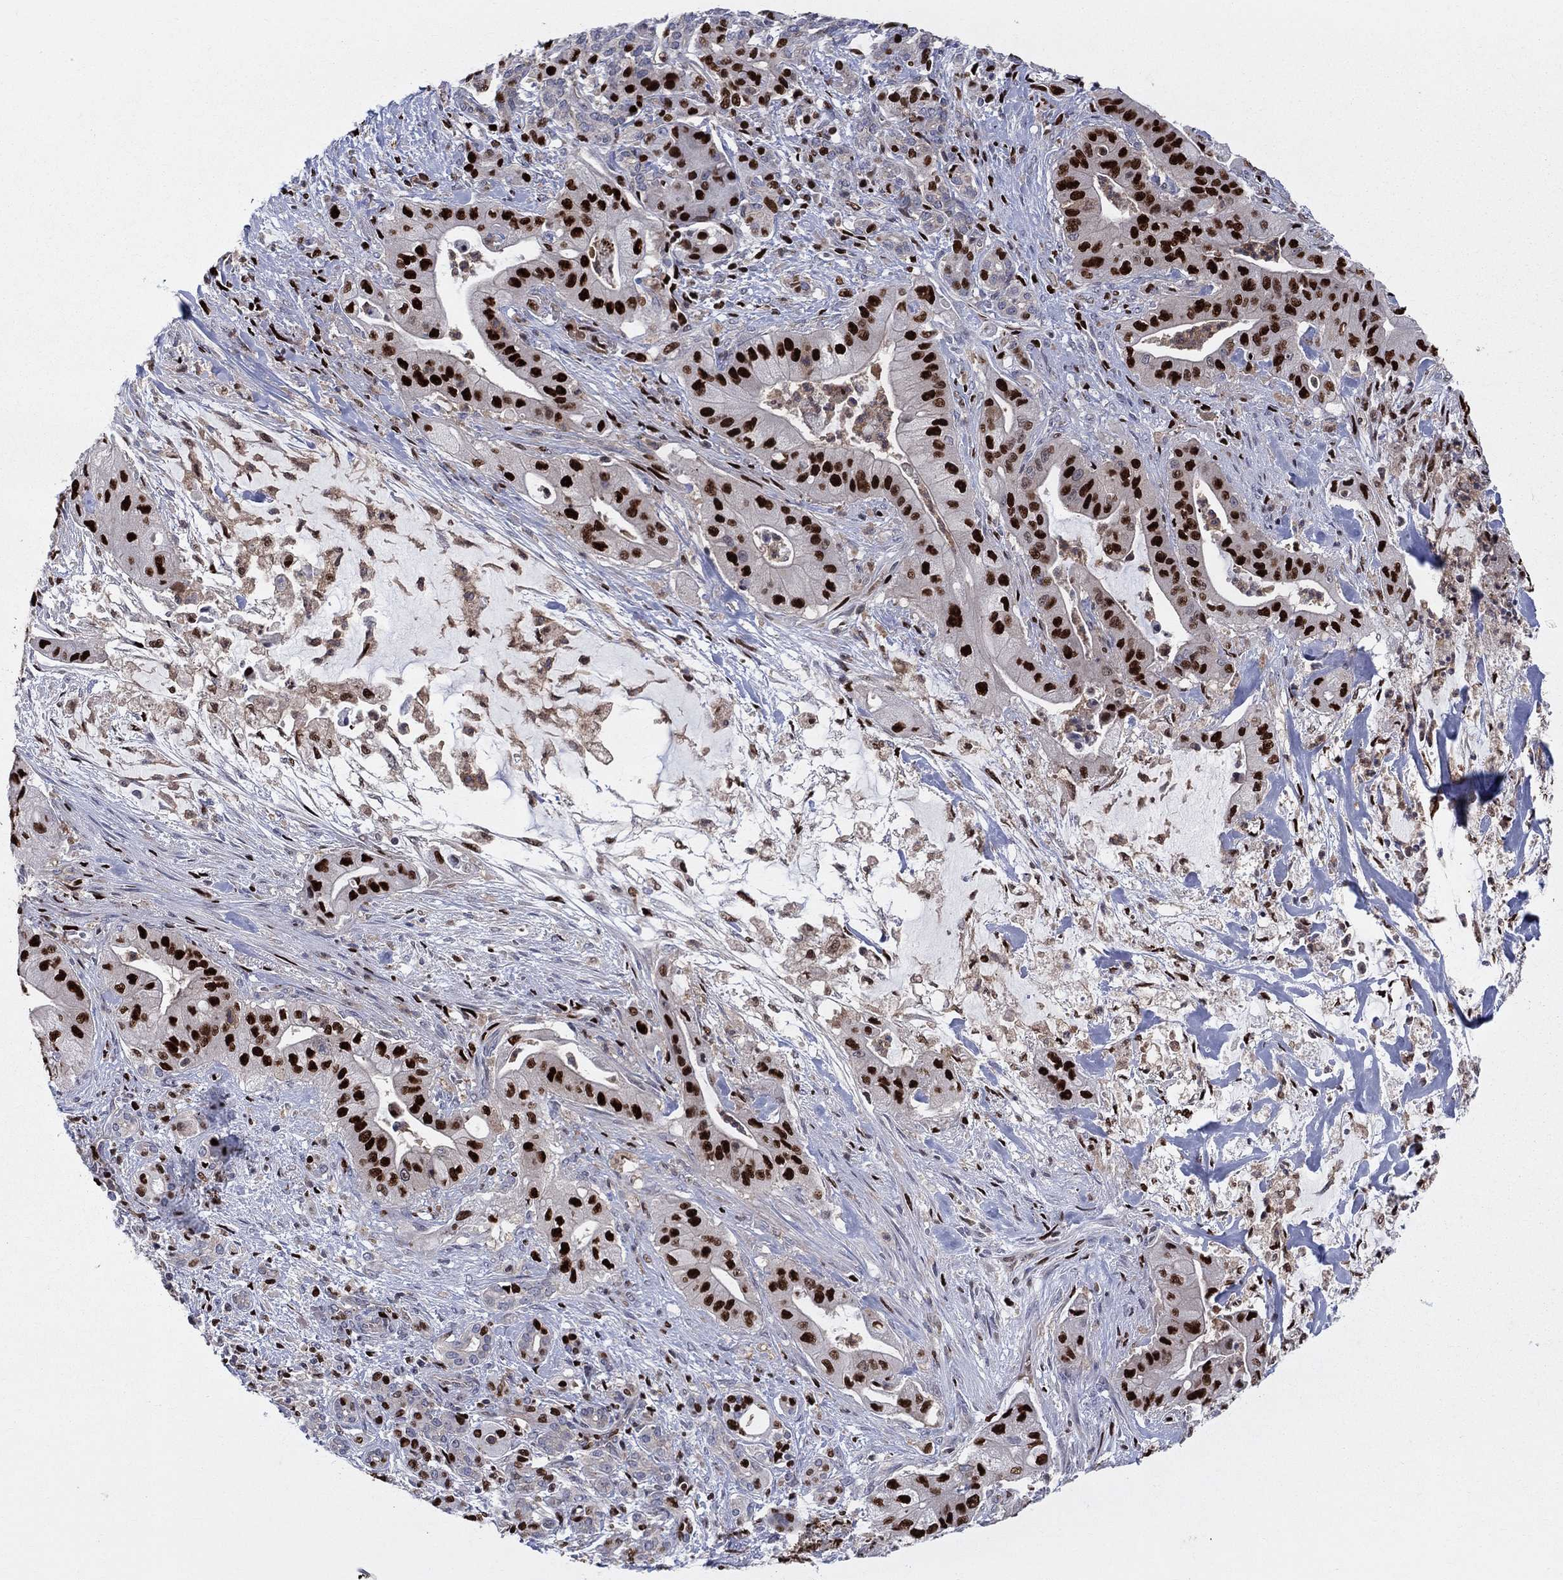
{"staining": {"intensity": "strong", "quantity": ">75%", "location": "nuclear"}, "tissue": "pancreatic cancer", "cell_type": "Tumor cells", "image_type": "cancer", "snomed": [{"axis": "morphology", "description": "Normal tissue, NOS"}, {"axis": "morphology", "description": "Inflammation, NOS"}, {"axis": "morphology", "description": "Adenocarcinoma, NOS"}, {"axis": "topography", "description": "Pancreas"}], "caption": "A high-resolution micrograph shows IHC staining of pancreatic cancer, which displays strong nuclear expression in about >75% of tumor cells.", "gene": "ZNHIT3", "patient": {"sex": "male", "age": 57}}